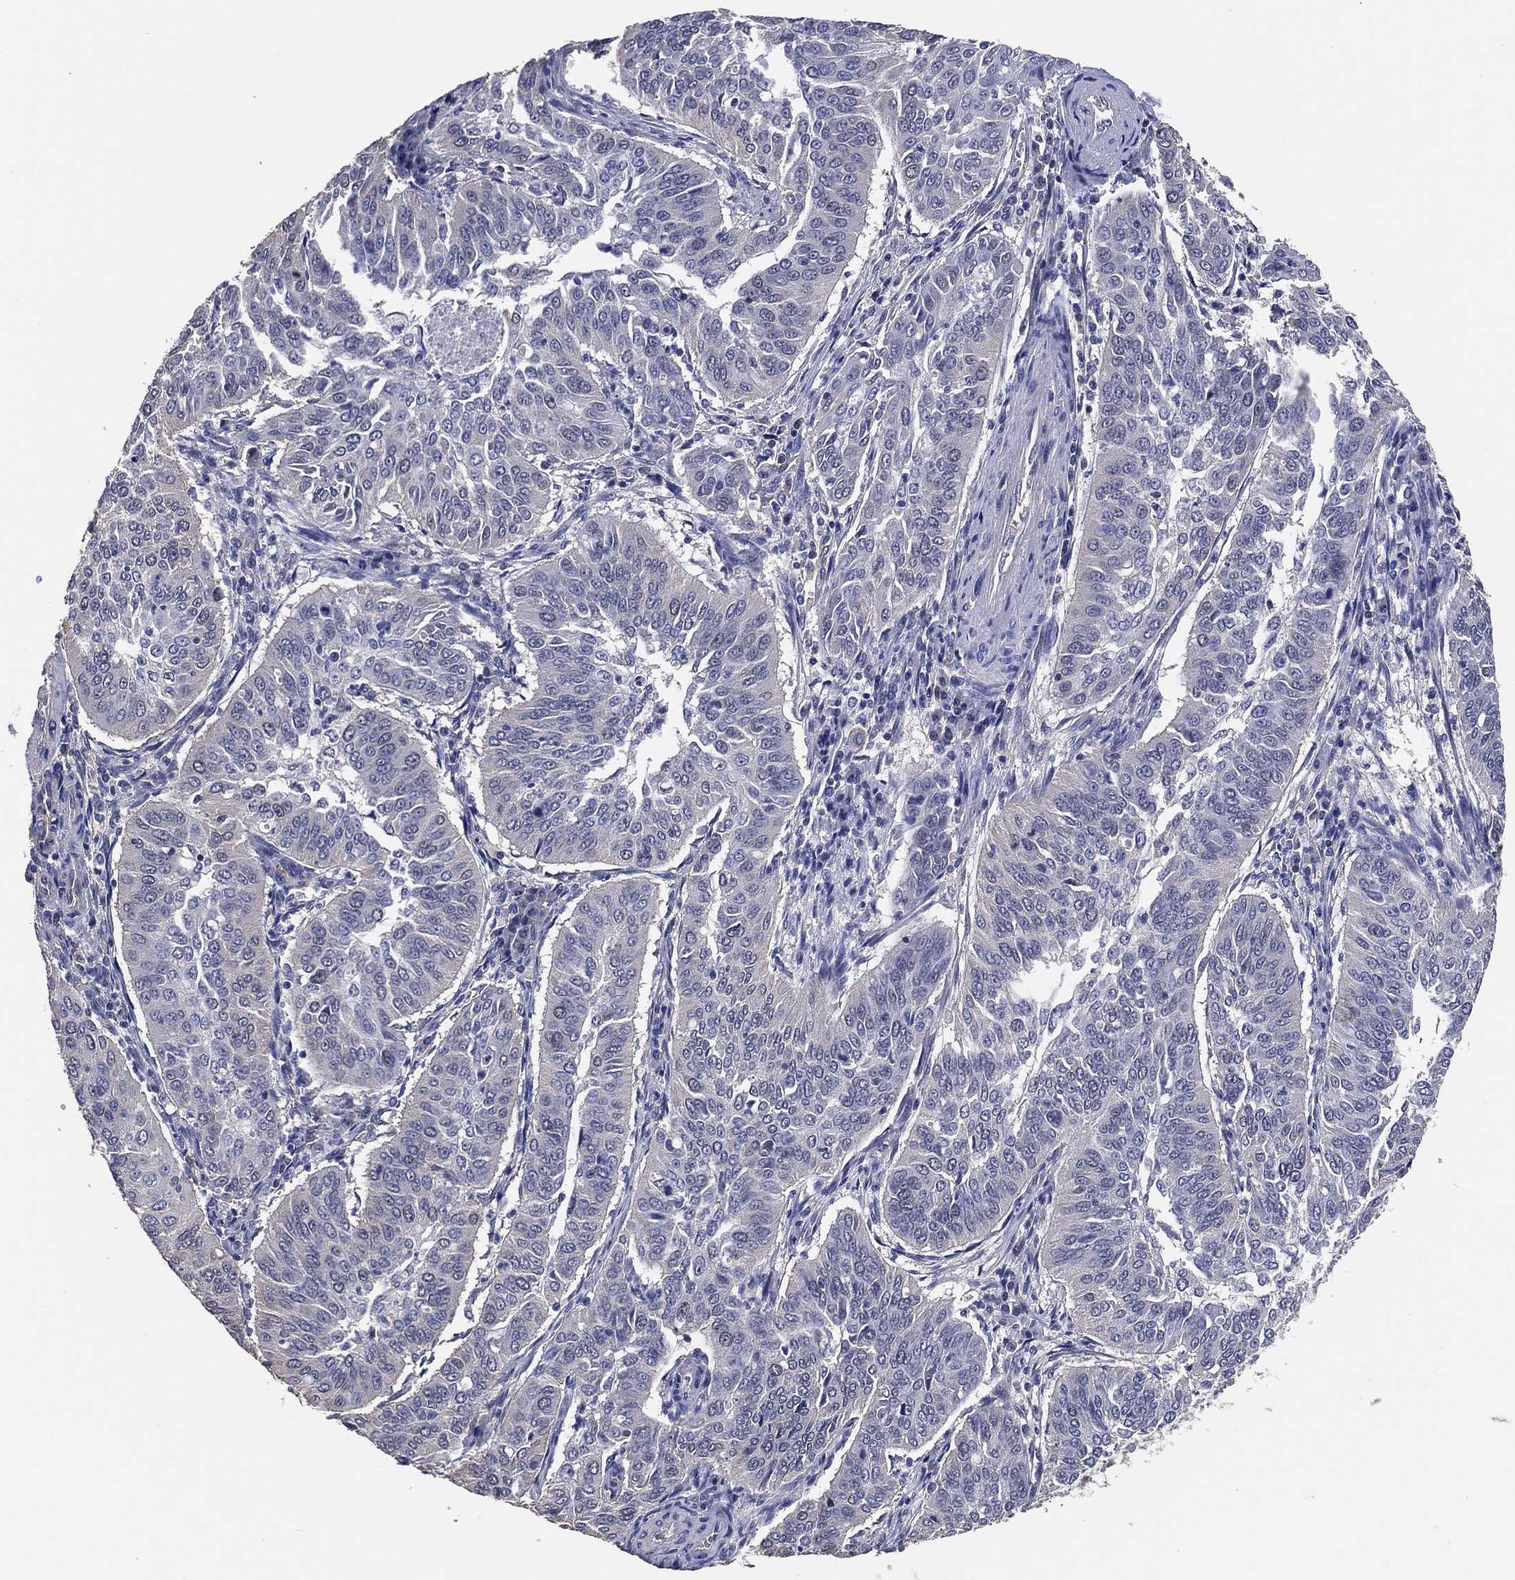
{"staining": {"intensity": "negative", "quantity": "none", "location": "none"}, "tissue": "cervical cancer", "cell_type": "Tumor cells", "image_type": "cancer", "snomed": [{"axis": "morphology", "description": "Normal tissue, NOS"}, {"axis": "morphology", "description": "Squamous cell carcinoma, NOS"}, {"axis": "topography", "description": "Cervix"}], "caption": "A photomicrograph of human cervical squamous cell carcinoma is negative for staining in tumor cells.", "gene": "KLK5", "patient": {"sex": "female", "age": 39}}